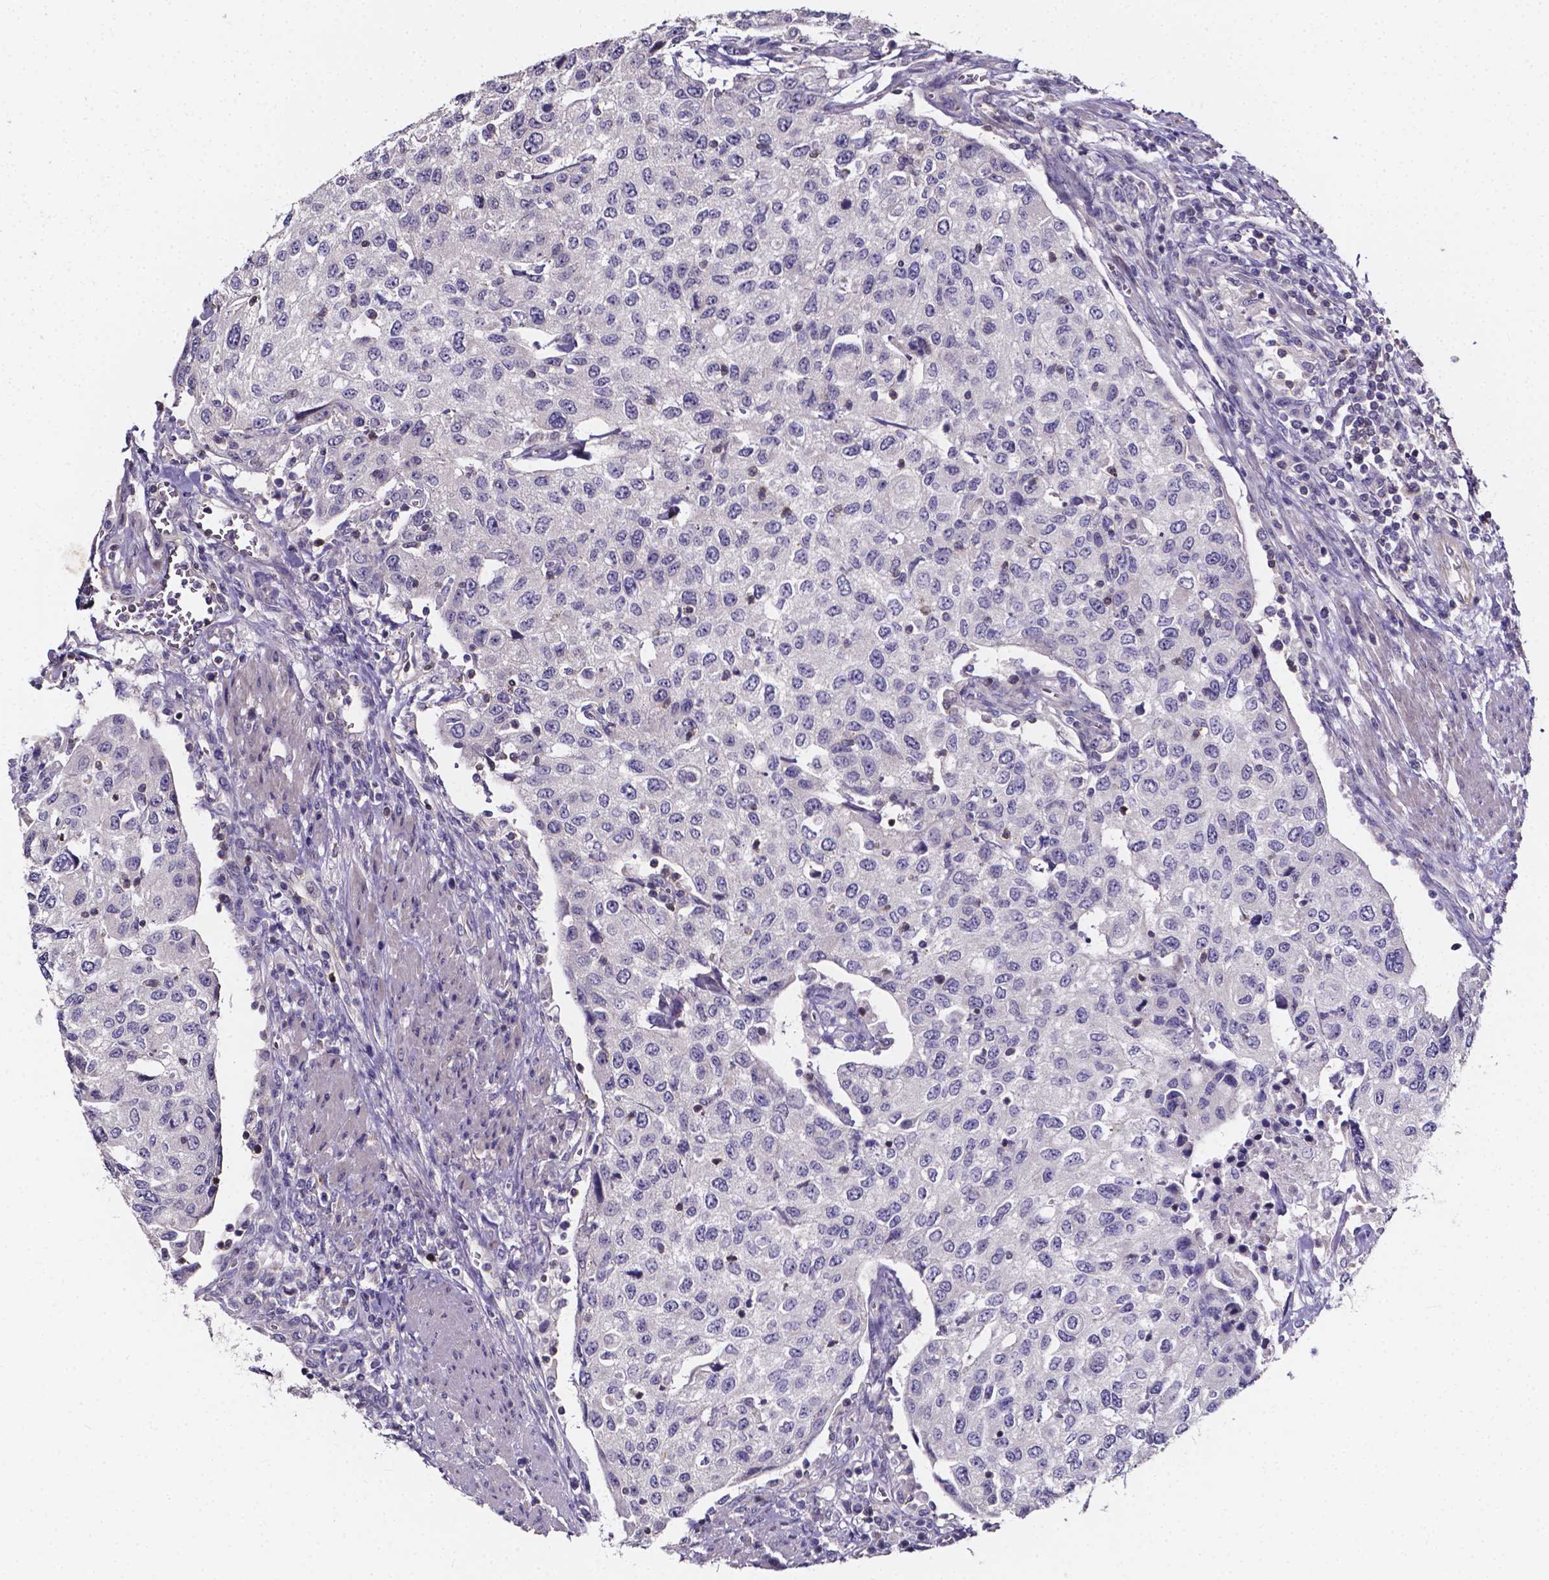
{"staining": {"intensity": "negative", "quantity": "none", "location": "none"}, "tissue": "urothelial cancer", "cell_type": "Tumor cells", "image_type": "cancer", "snomed": [{"axis": "morphology", "description": "Urothelial carcinoma, High grade"}, {"axis": "topography", "description": "Urinary bladder"}], "caption": "Immunohistochemistry (IHC) of high-grade urothelial carcinoma shows no positivity in tumor cells. (Stains: DAB (3,3'-diaminobenzidine) immunohistochemistry with hematoxylin counter stain, Microscopy: brightfield microscopy at high magnification).", "gene": "THEMIS", "patient": {"sex": "female", "age": 78}}